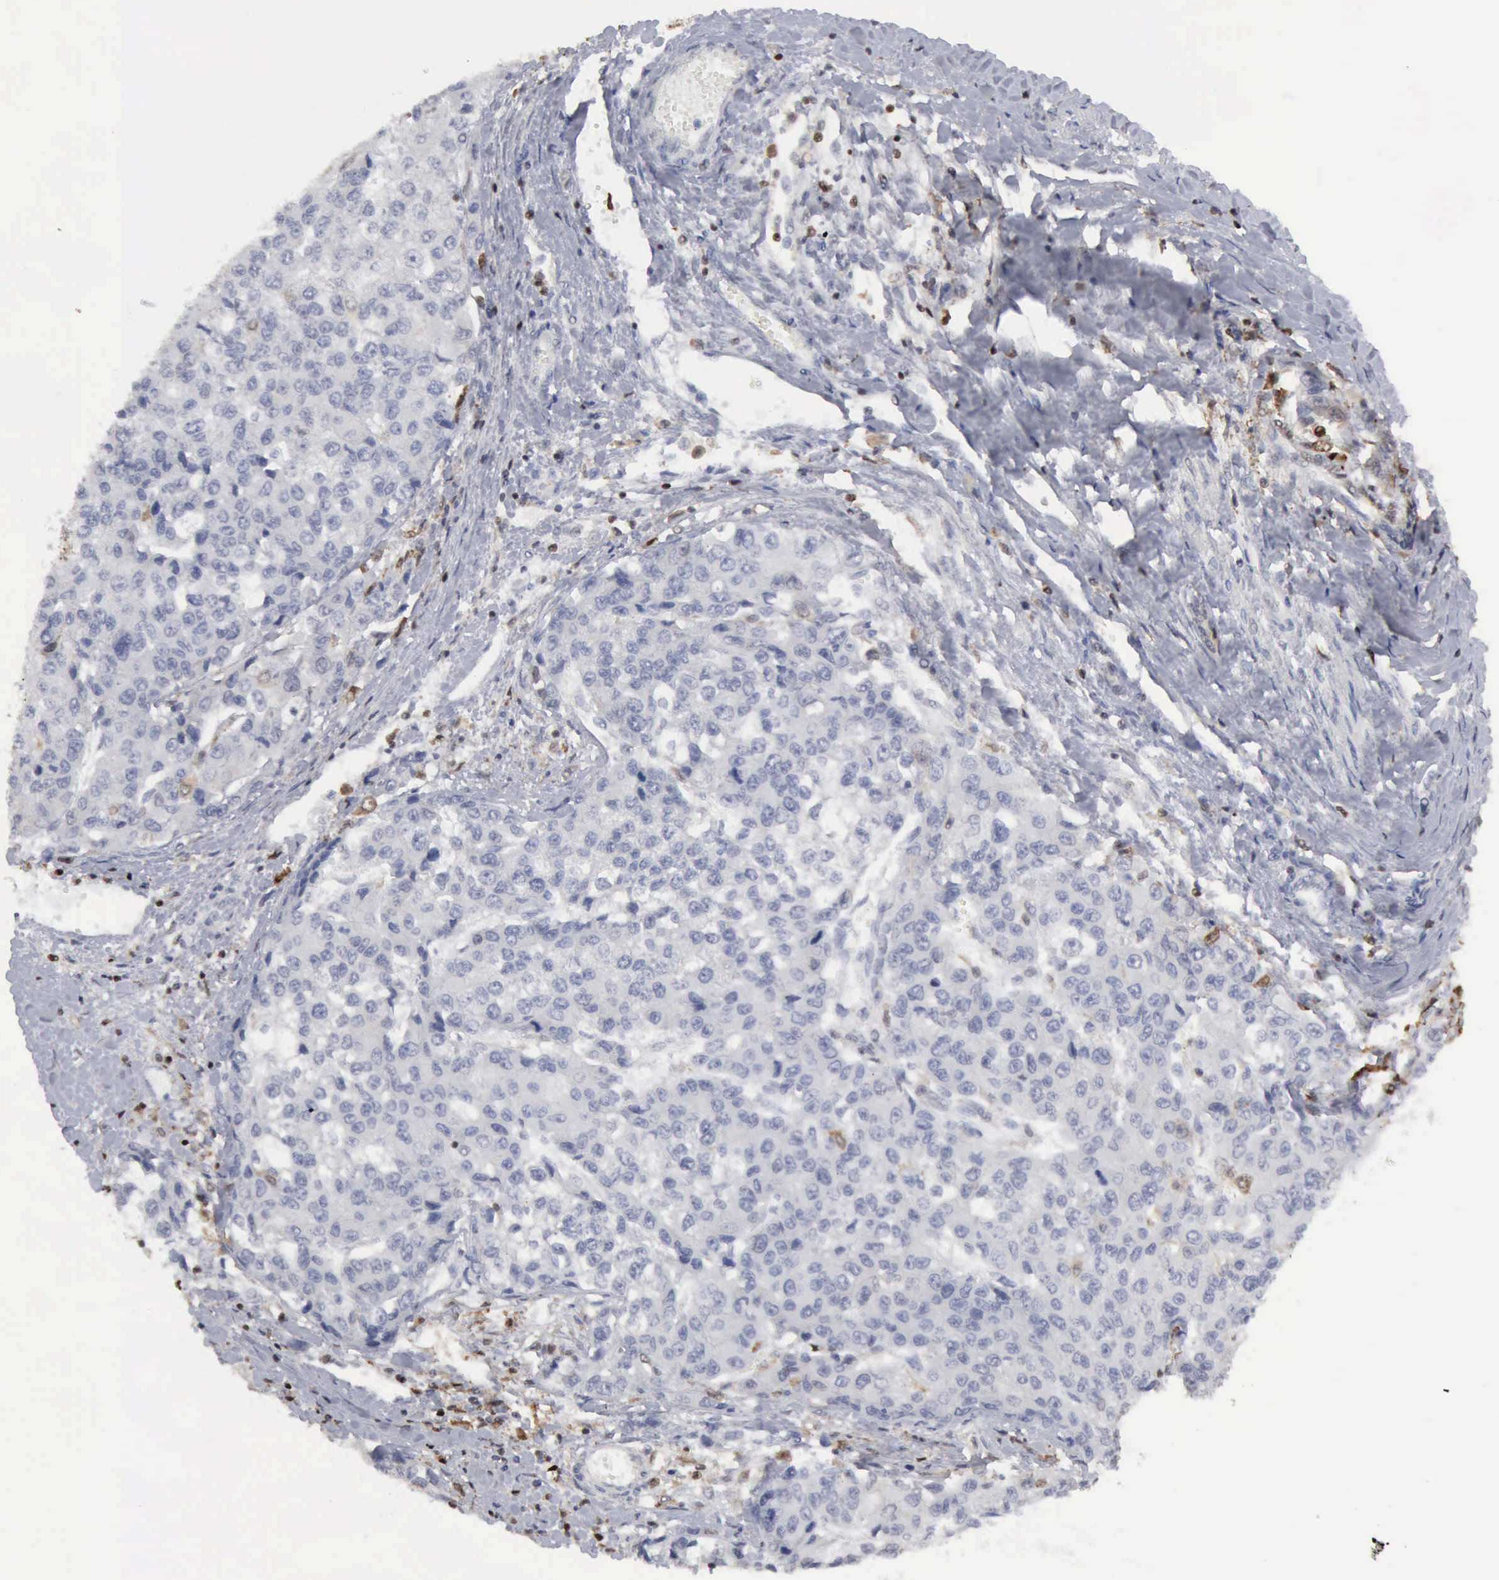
{"staining": {"intensity": "negative", "quantity": "none", "location": "none"}, "tissue": "liver cancer", "cell_type": "Tumor cells", "image_type": "cancer", "snomed": [{"axis": "morphology", "description": "Carcinoma, Hepatocellular, NOS"}, {"axis": "topography", "description": "Liver"}], "caption": "Immunohistochemistry histopathology image of liver hepatocellular carcinoma stained for a protein (brown), which displays no positivity in tumor cells.", "gene": "STAT1", "patient": {"sex": "female", "age": 66}}